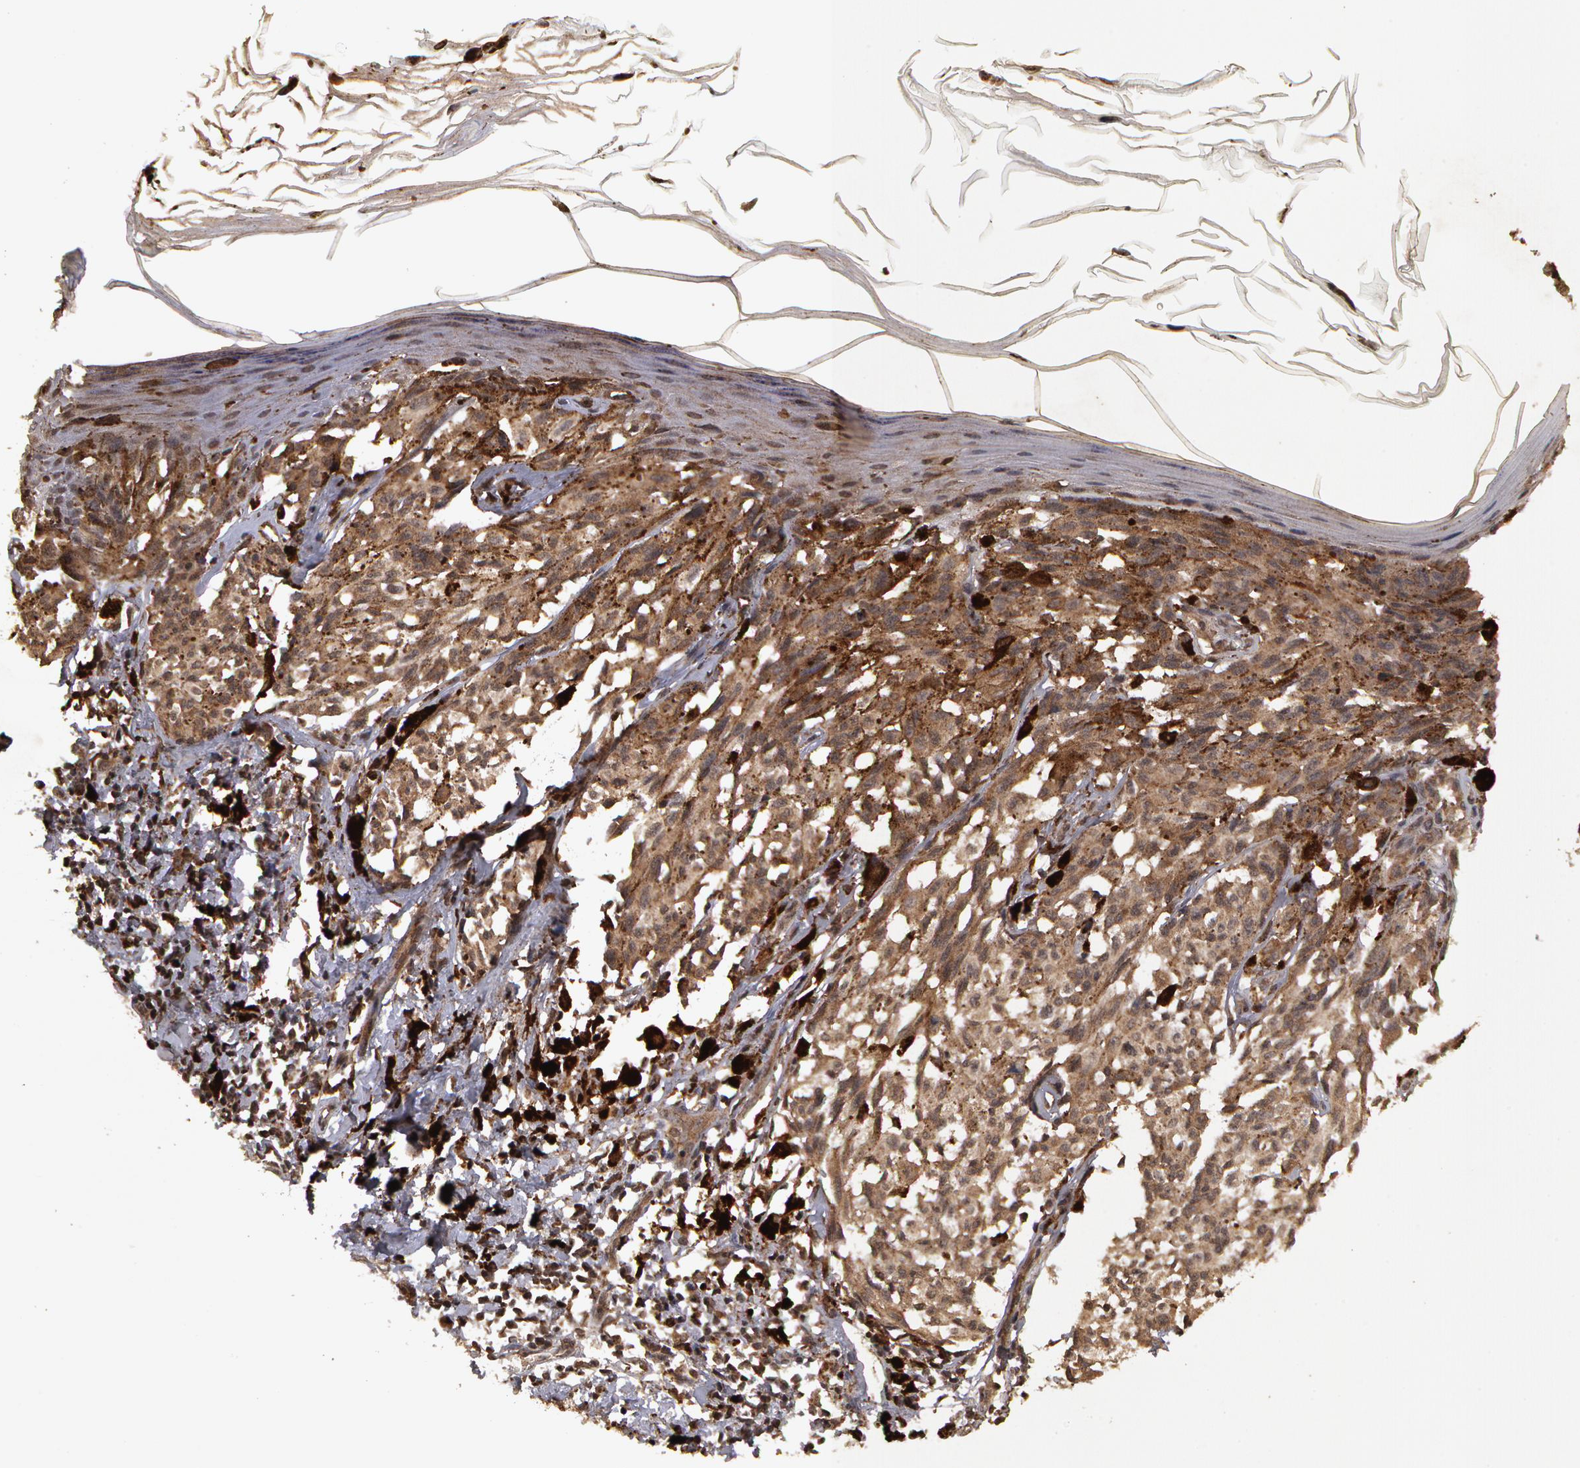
{"staining": {"intensity": "moderate", "quantity": ">75%", "location": "cytoplasmic/membranous"}, "tissue": "melanoma", "cell_type": "Tumor cells", "image_type": "cancer", "snomed": [{"axis": "morphology", "description": "Malignant melanoma, NOS"}, {"axis": "topography", "description": "Skin"}], "caption": "Malignant melanoma stained with a protein marker reveals moderate staining in tumor cells.", "gene": "CALR", "patient": {"sex": "female", "age": 72}}